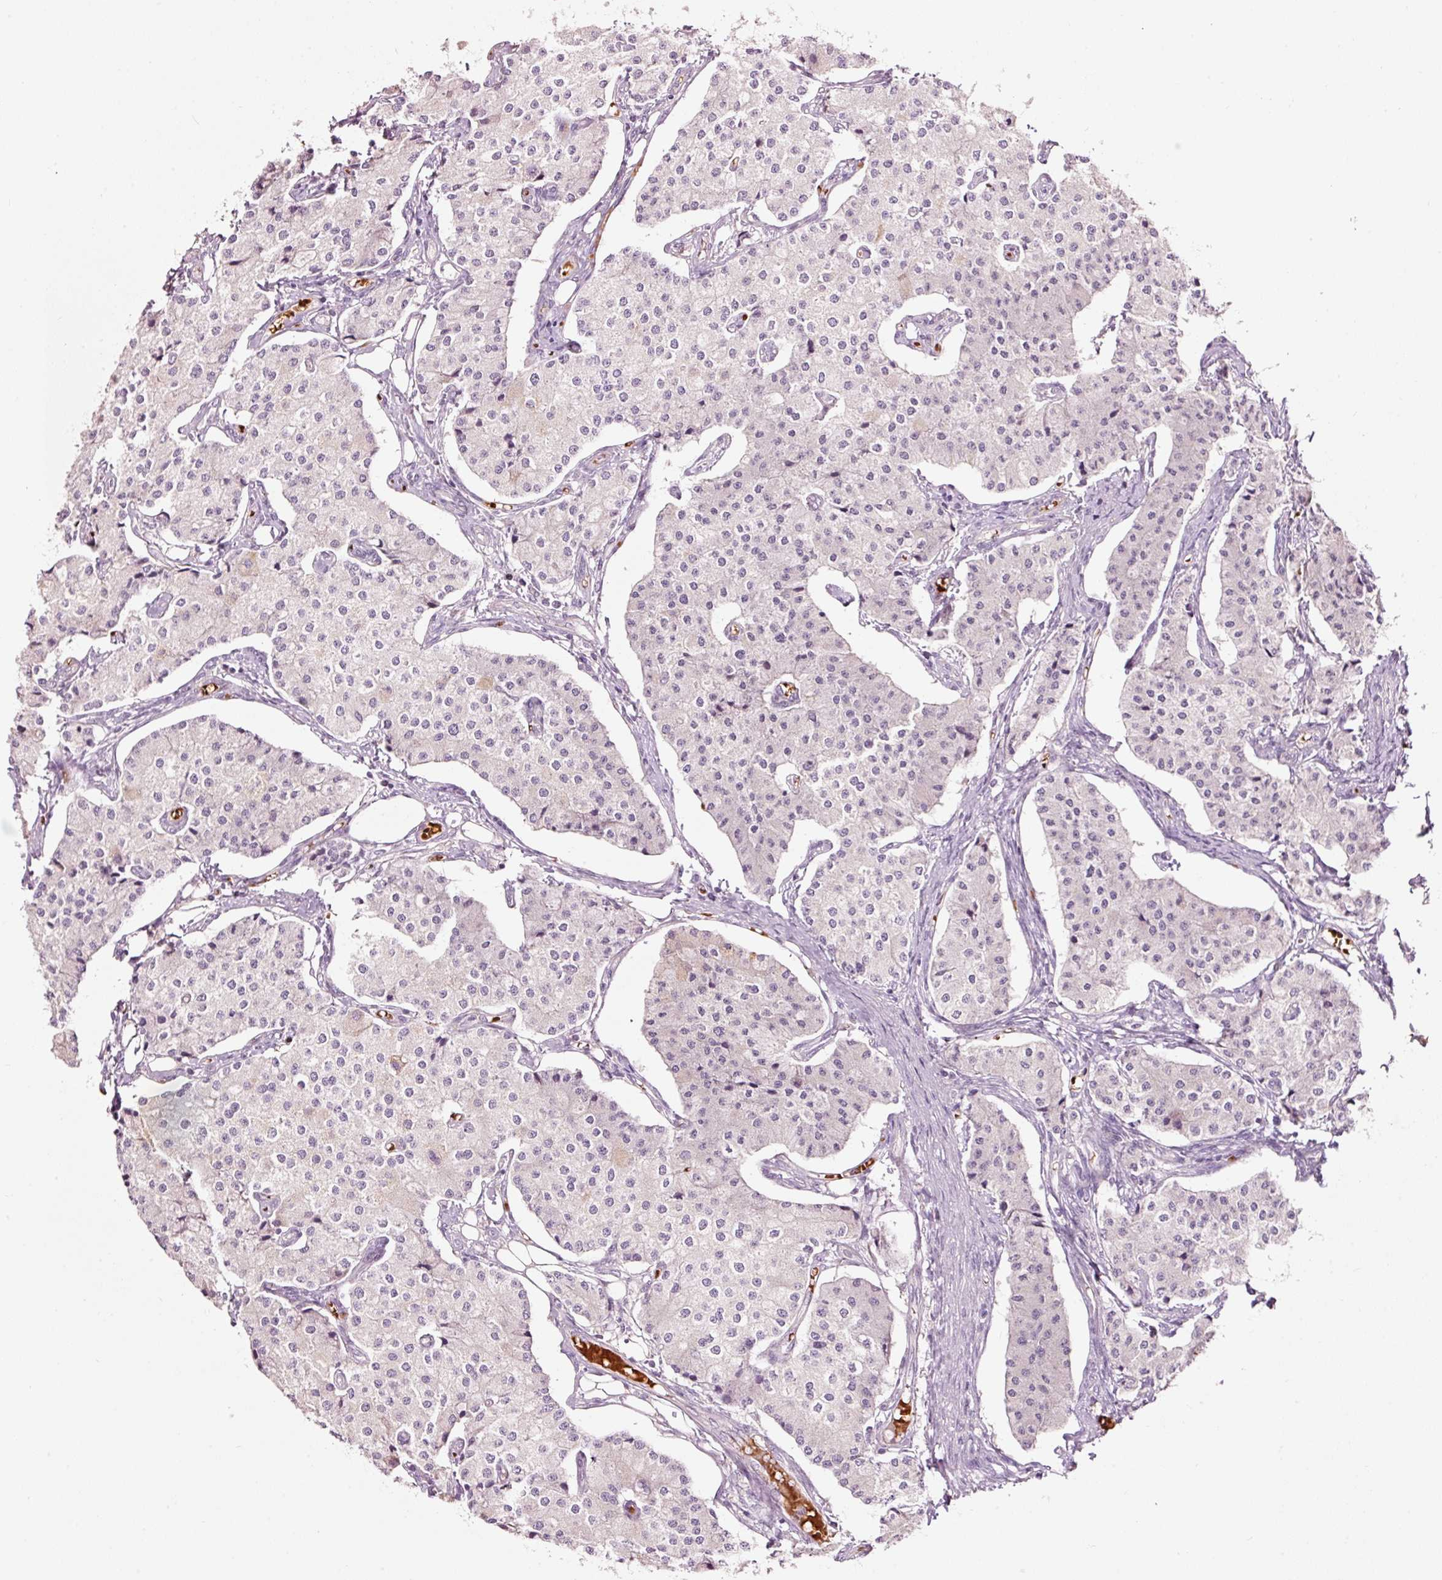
{"staining": {"intensity": "negative", "quantity": "none", "location": "none"}, "tissue": "carcinoid", "cell_type": "Tumor cells", "image_type": "cancer", "snomed": [{"axis": "morphology", "description": "Carcinoid, malignant, NOS"}, {"axis": "topography", "description": "Colon"}], "caption": "Malignant carcinoid stained for a protein using immunohistochemistry demonstrates no staining tumor cells.", "gene": "LDHAL6B", "patient": {"sex": "female", "age": 52}}